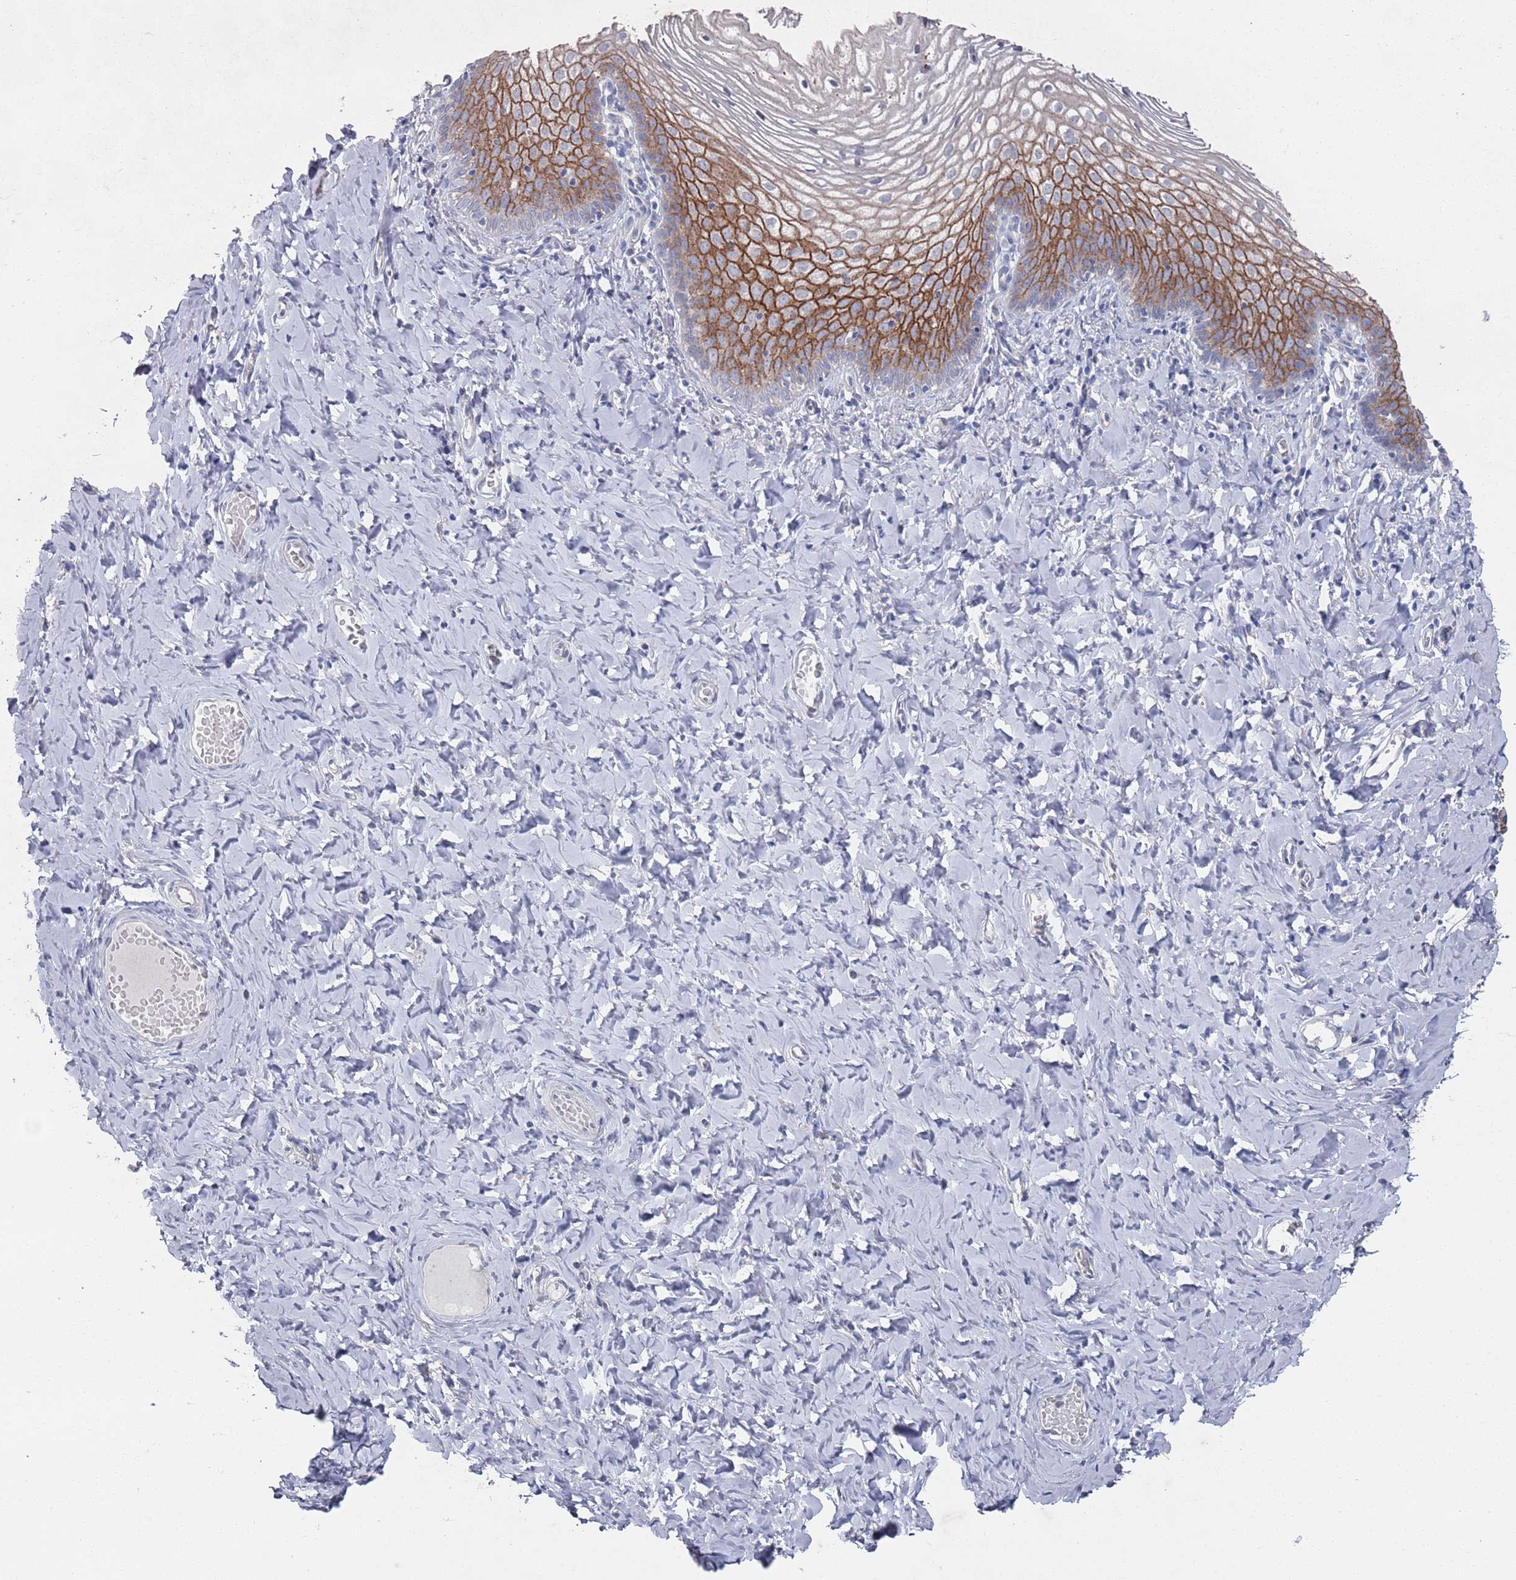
{"staining": {"intensity": "strong", "quantity": "25%-75%", "location": "cytoplasmic/membranous"}, "tissue": "vagina", "cell_type": "Squamous epithelial cells", "image_type": "normal", "snomed": [{"axis": "morphology", "description": "Normal tissue, NOS"}, {"axis": "topography", "description": "Vagina"}], "caption": "Protein positivity by immunohistochemistry reveals strong cytoplasmic/membranous expression in approximately 25%-75% of squamous epithelial cells in unremarkable vagina.", "gene": "PROM2", "patient": {"sex": "female", "age": 60}}